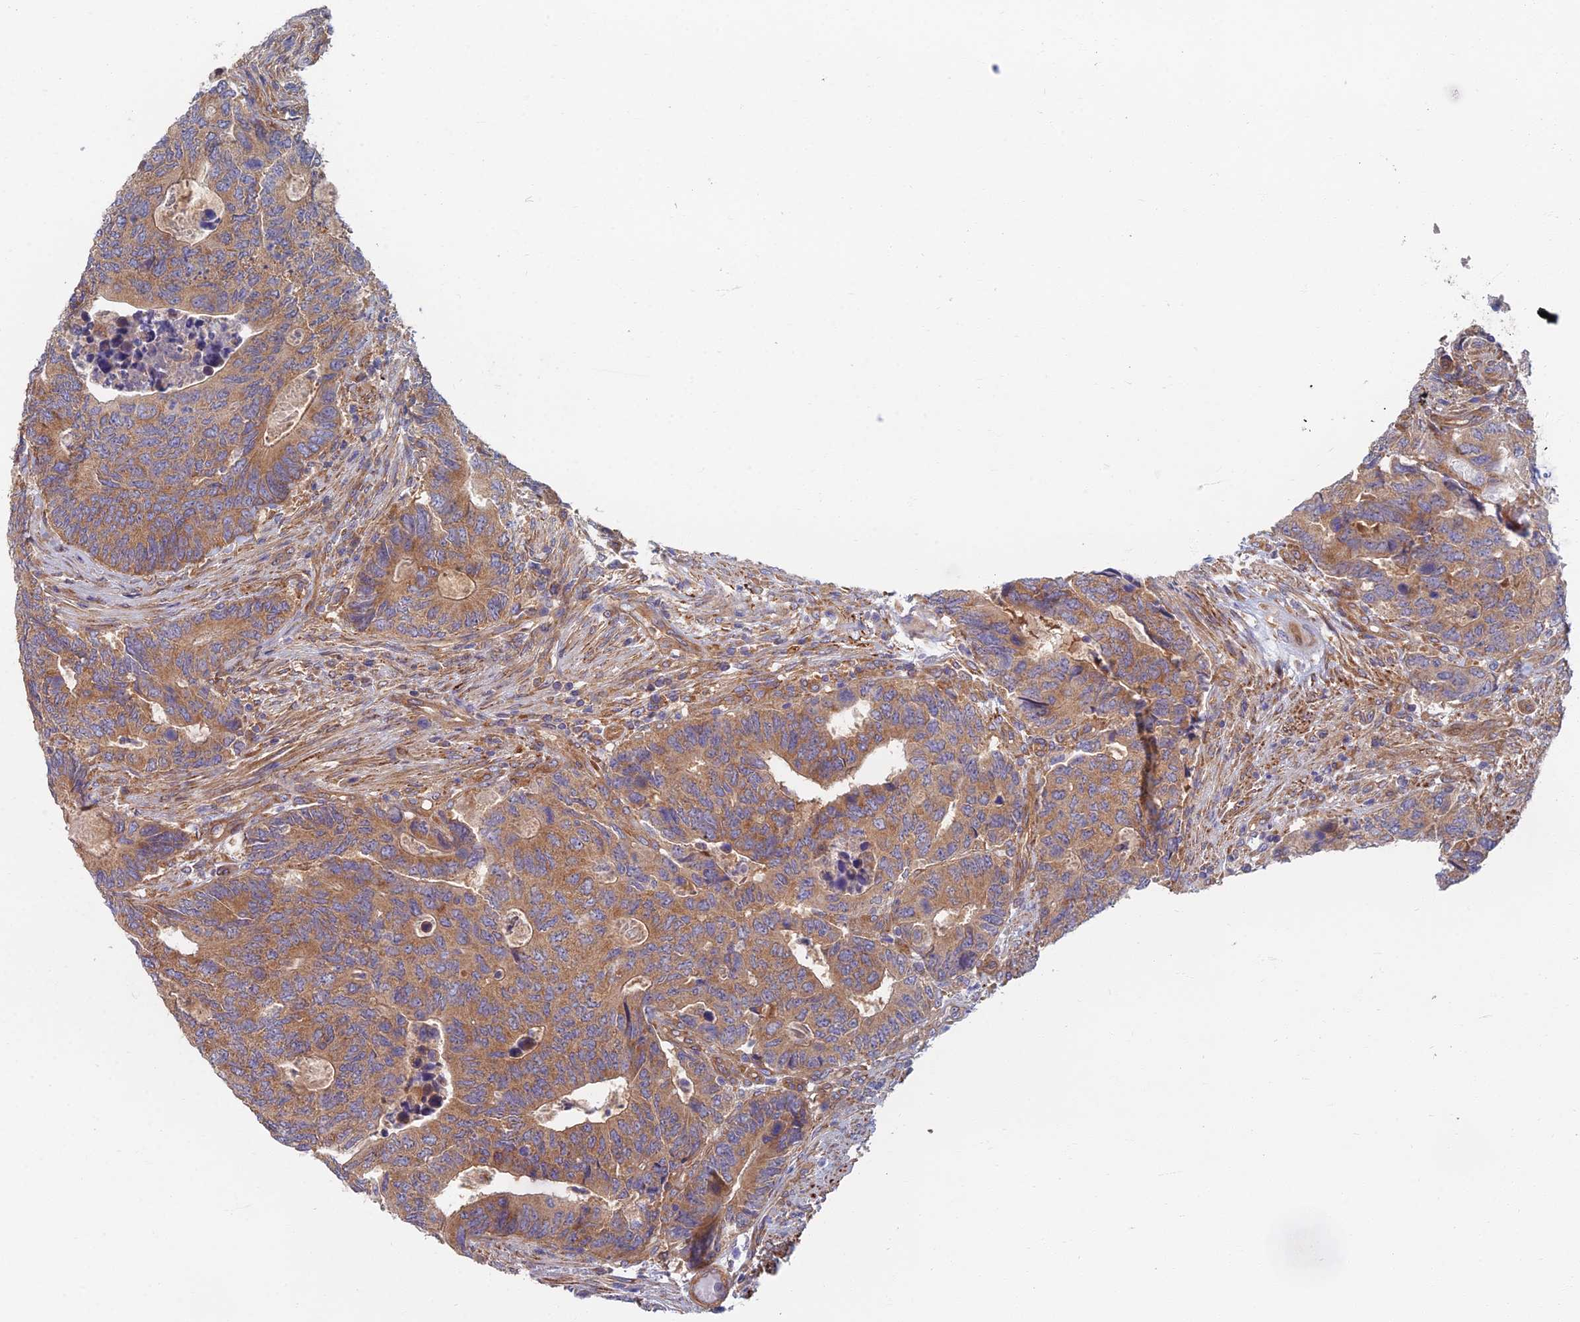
{"staining": {"intensity": "moderate", "quantity": ">75%", "location": "cytoplasmic/membranous"}, "tissue": "colorectal cancer", "cell_type": "Tumor cells", "image_type": "cancer", "snomed": [{"axis": "morphology", "description": "Adenocarcinoma, NOS"}, {"axis": "topography", "description": "Colon"}], "caption": "Human adenocarcinoma (colorectal) stained with a protein marker shows moderate staining in tumor cells.", "gene": "RBSN", "patient": {"sex": "male", "age": 87}}